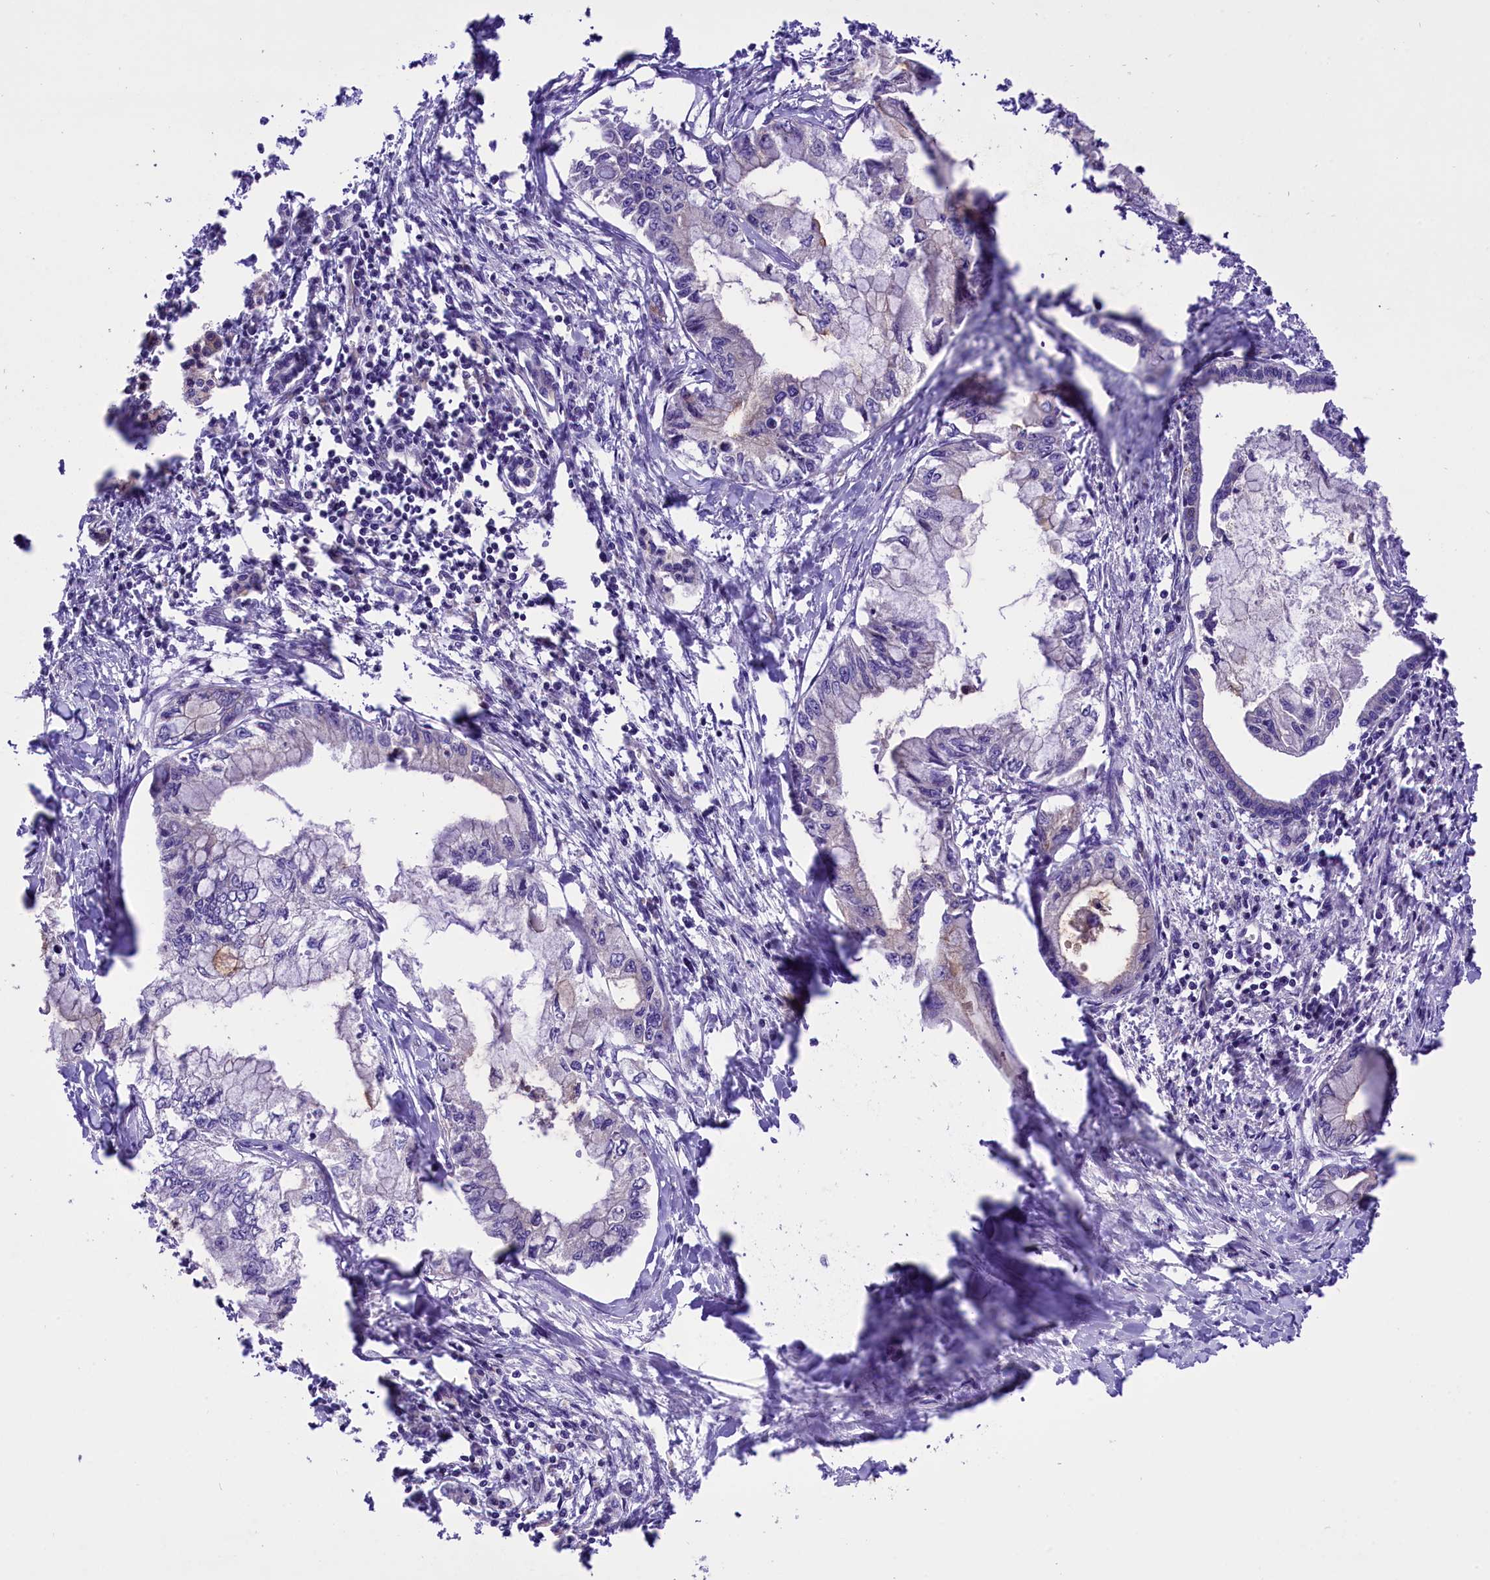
{"staining": {"intensity": "negative", "quantity": "none", "location": "none"}, "tissue": "pancreatic cancer", "cell_type": "Tumor cells", "image_type": "cancer", "snomed": [{"axis": "morphology", "description": "Adenocarcinoma, NOS"}, {"axis": "topography", "description": "Pancreas"}], "caption": "This is a histopathology image of immunohistochemistry (IHC) staining of pancreatic cancer, which shows no staining in tumor cells. Brightfield microscopy of immunohistochemistry stained with DAB (3,3'-diaminobenzidine) (brown) and hematoxylin (blue), captured at high magnification.", "gene": "PTPRU", "patient": {"sex": "male", "age": 48}}